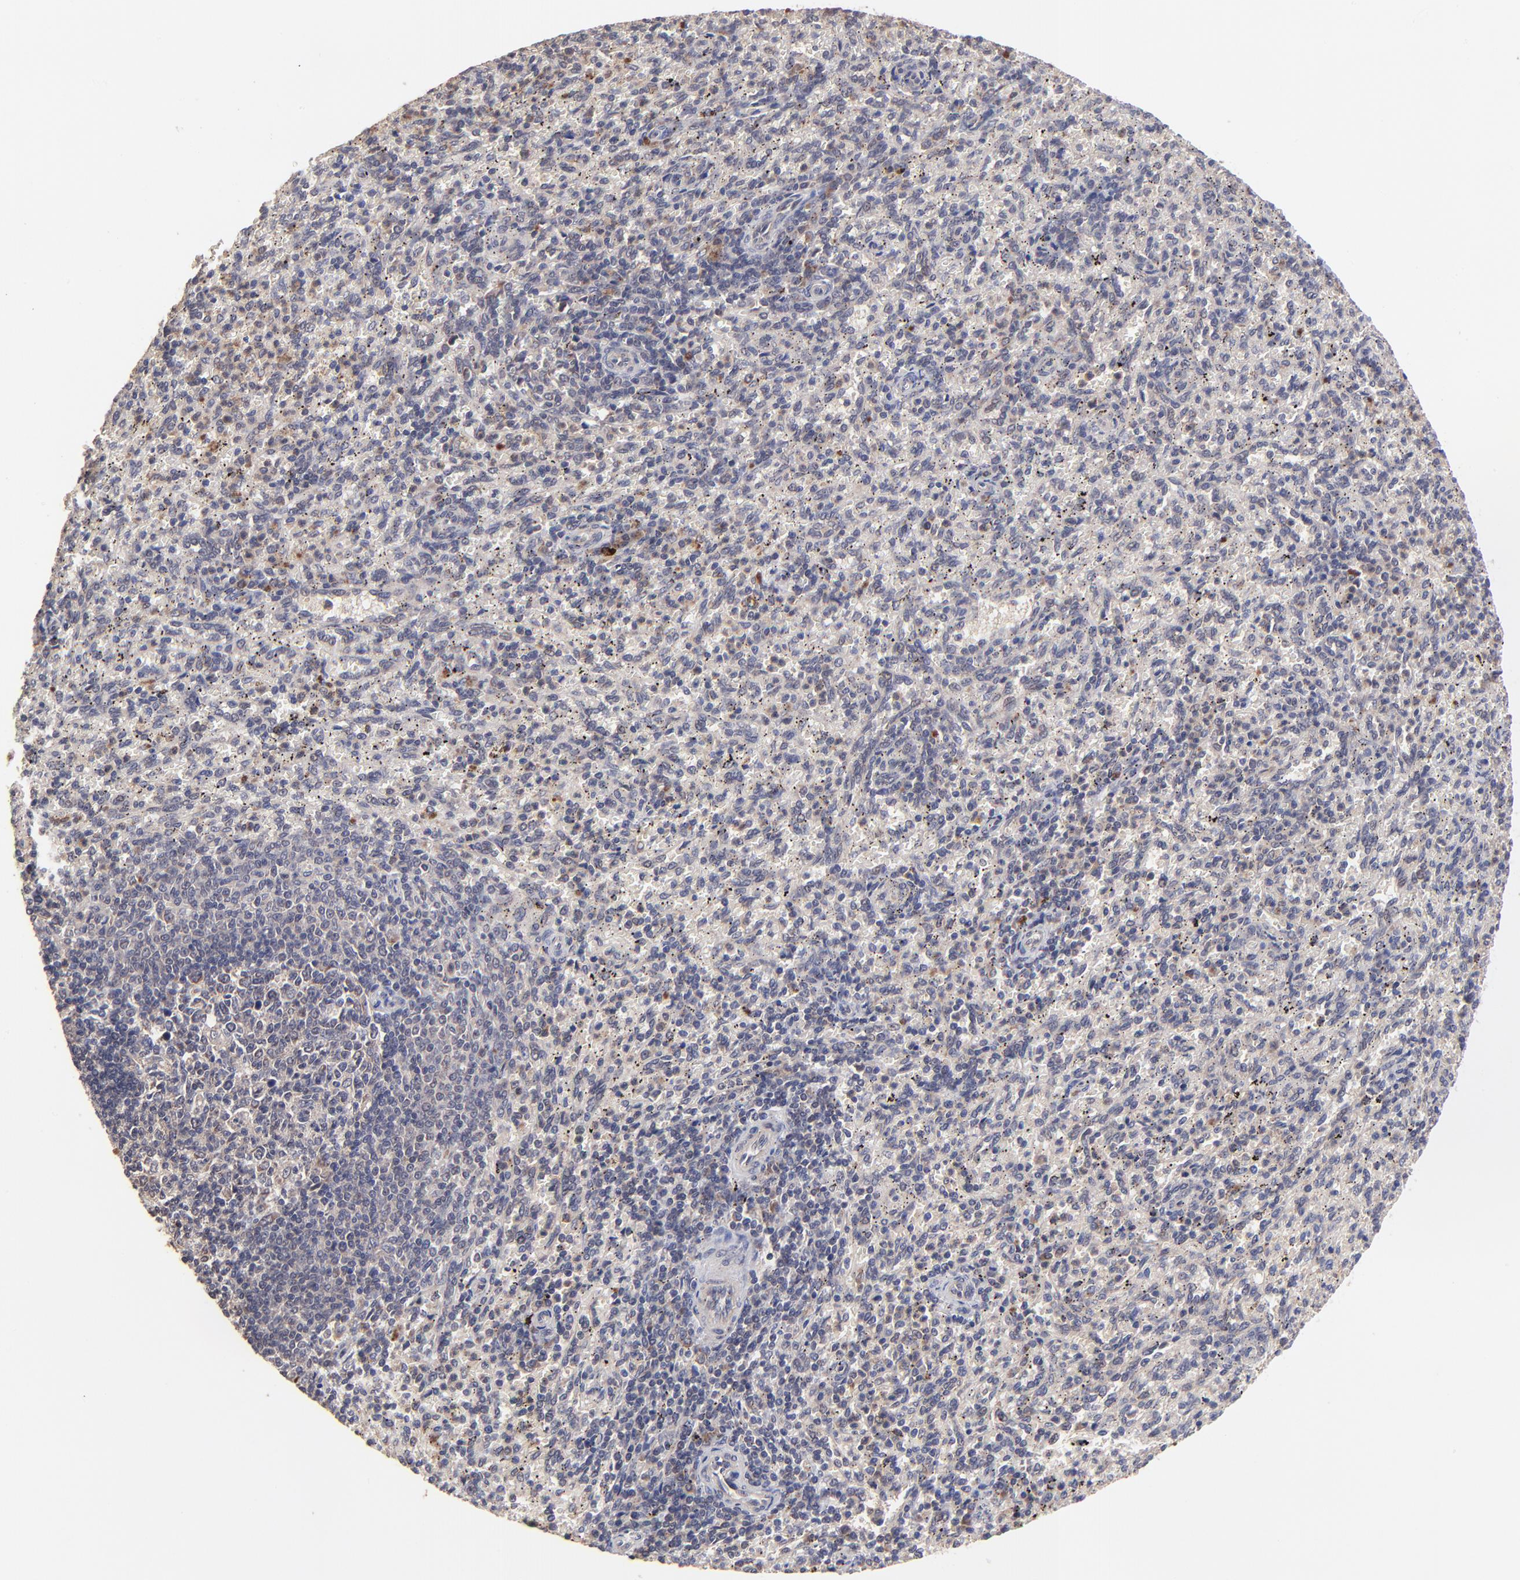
{"staining": {"intensity": "moderate", "quantity": "<25%", "location": "cytoplasmic/membranous,nuclear"}, "tissue": "spleen", "cell_type": "Cells in red pulp", "image_type": "normal", "snomed": [{"axis": "morphology", "description": "Normal tissue, NOS"}, {"axis": "topography", "description": "Spleen"}], "caption": "Brown immunohistochemical staining in benign spleen reveals moderate cytoplasmic/membranous,nuclear expression in about <25% of cells in red pulp. The staining is performed using DAB brown chromogen to label protein expression. The nuclei are counter-stained blue using hematoxylin.", "gene": "BAIAP2L2", "patient": {"sex": "female", "age": 10}}